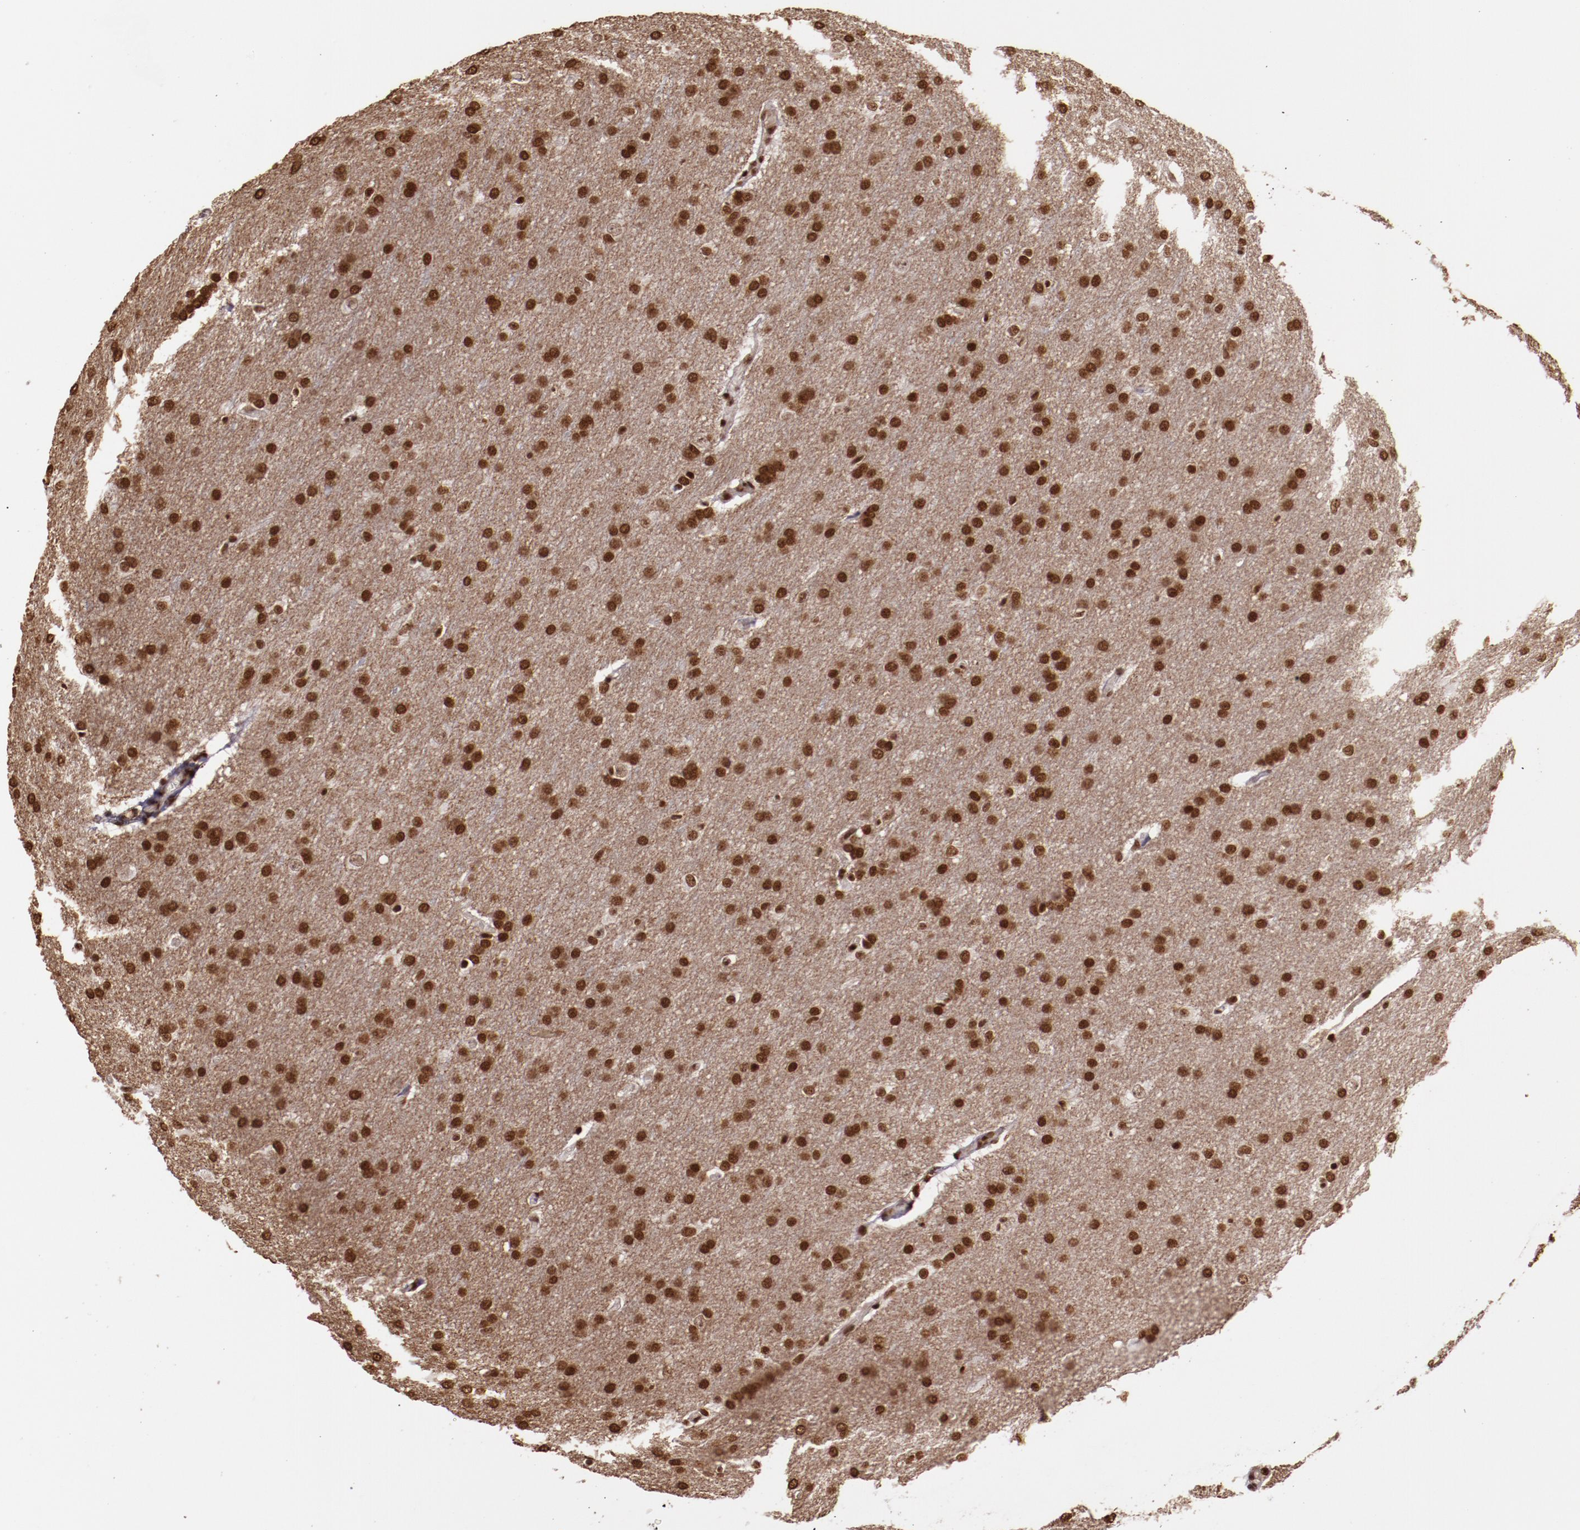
{"staining": {"intensity": "moderate", "quantity": ">75%", "location": "nuclear"}, "tissue": "glioma", "cell_type": "Tumor cells", "image_type": "cancer", "snomed": [{"axis": "morphology", "description": "Glioma, malignant, Low grade"}, {"axis": "topography", "description": "Brain"}], "caption": "Immunohistochemistry (IHC) micrograph of neoplastic tissue: malignant low-grade glioma stained using immunohistochemistry displays medium levels of moderate protein expression localized specifically in the nuclear of tumor cells, appearing as a nuclear brown color.", "gene": "STAG2", "patient": {"sex": "female", "age": 32}}